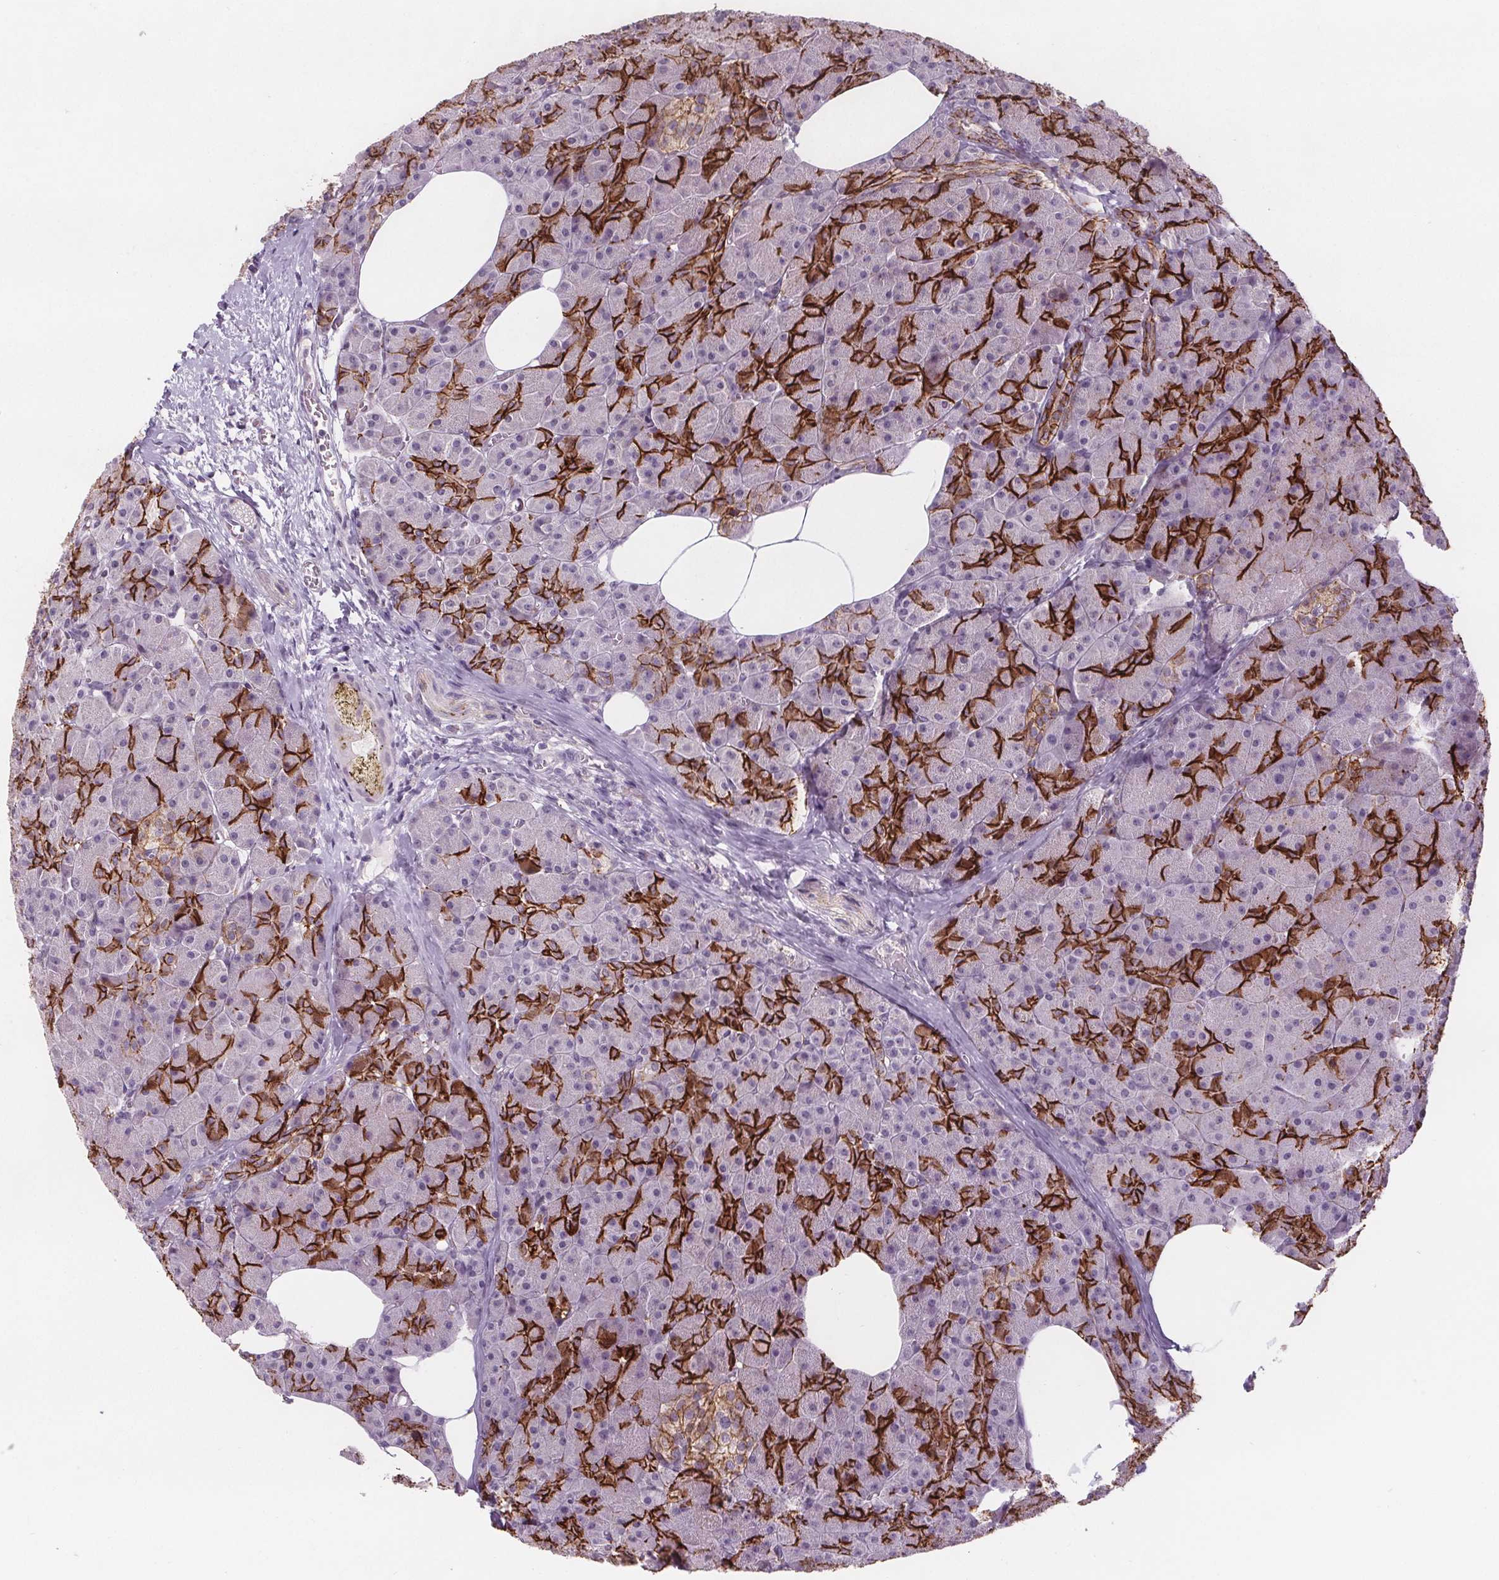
{"staining": {"intensity": "strong", "quantity": "25%-75%", "location": "cytoplasmic/membranous"}, "tissue": "pancreas", "cell_type": "Exocrine glandular cells", "image_type": "normal", "snomed": [{"axis": "morphology", "description": "Normal tissue, NOS"}, {"axis": "topography", "description": "Pancreas"}], "caption": "Strong cytoplasmic/membranous staining is present in approximately 25%-75% of exocrine glandular cells in benign pancreas. The staining was performed using DAB (3,3'-diaminobenzidine), with brown indicating positive protein expression. Nuclei are stained blue with hematoxylin.", "gene": "ATP1A1", "patient": {"sex": "female", "age": 45}}